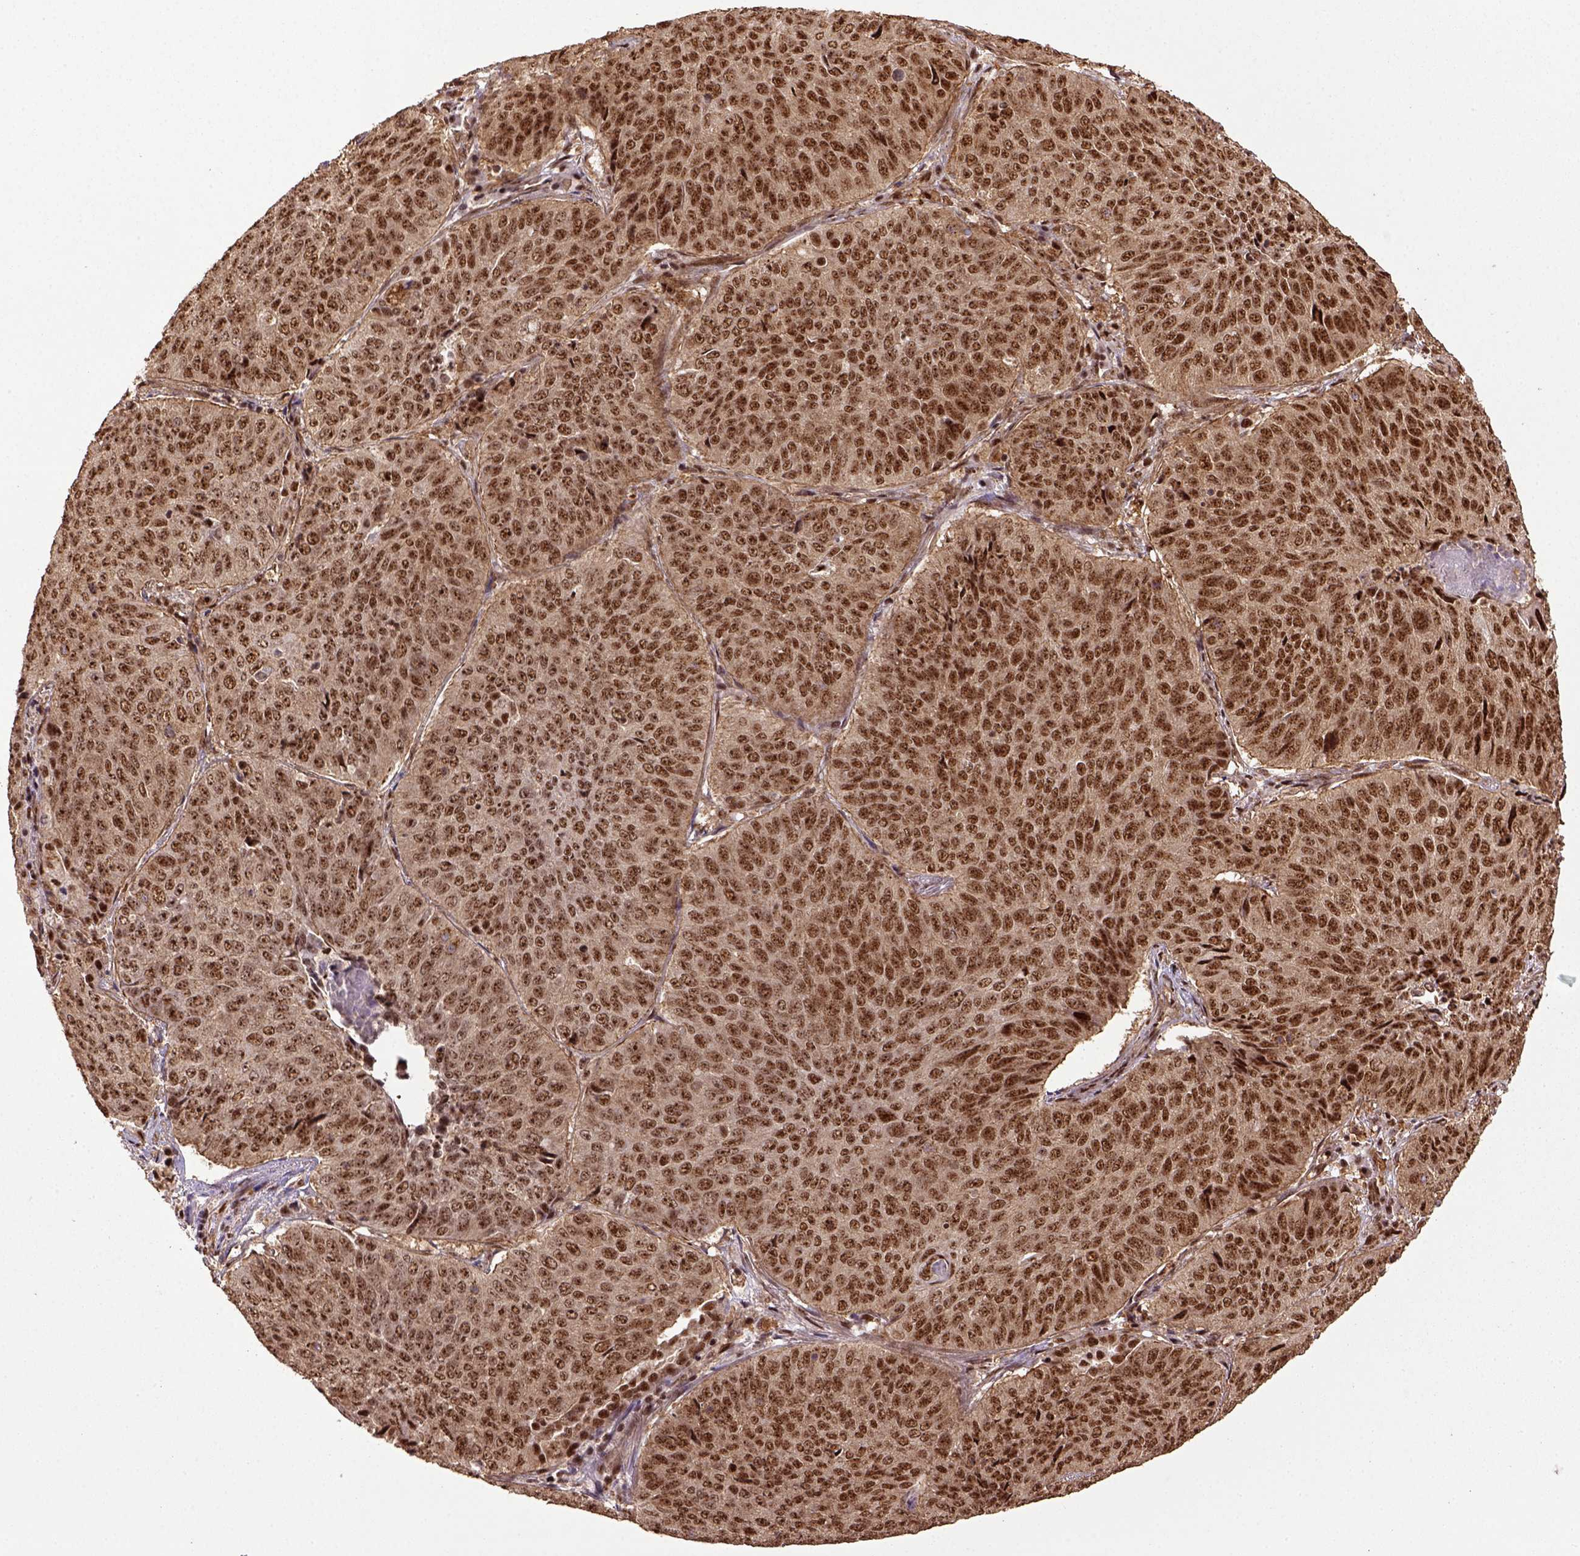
{"staining": {"intensity": "moderate", "quantity": ">75%", "location": "nuclear"}, "tissue": "lung cancer", "cell_type": "Tumor cells", "image_type": "cancer", "snomed": [{"axis": "morphology", "description": "Normal tissue, NOS"}, {"axis": "morphology", "description": "Squamous cell carcinoma, NOS"}, {"axis": "topography", "description": "Bronchus"}, {"axis": "topography", "description": "Lung"}], "caption": "DAB immunohistochemical staining of human squamous cell carcinoma (lung) reveals moderate nuclear protein staining in about >75% of tumor cells.", "gene": "PPIG", "patient": {"sex": "male", "age": 64}}